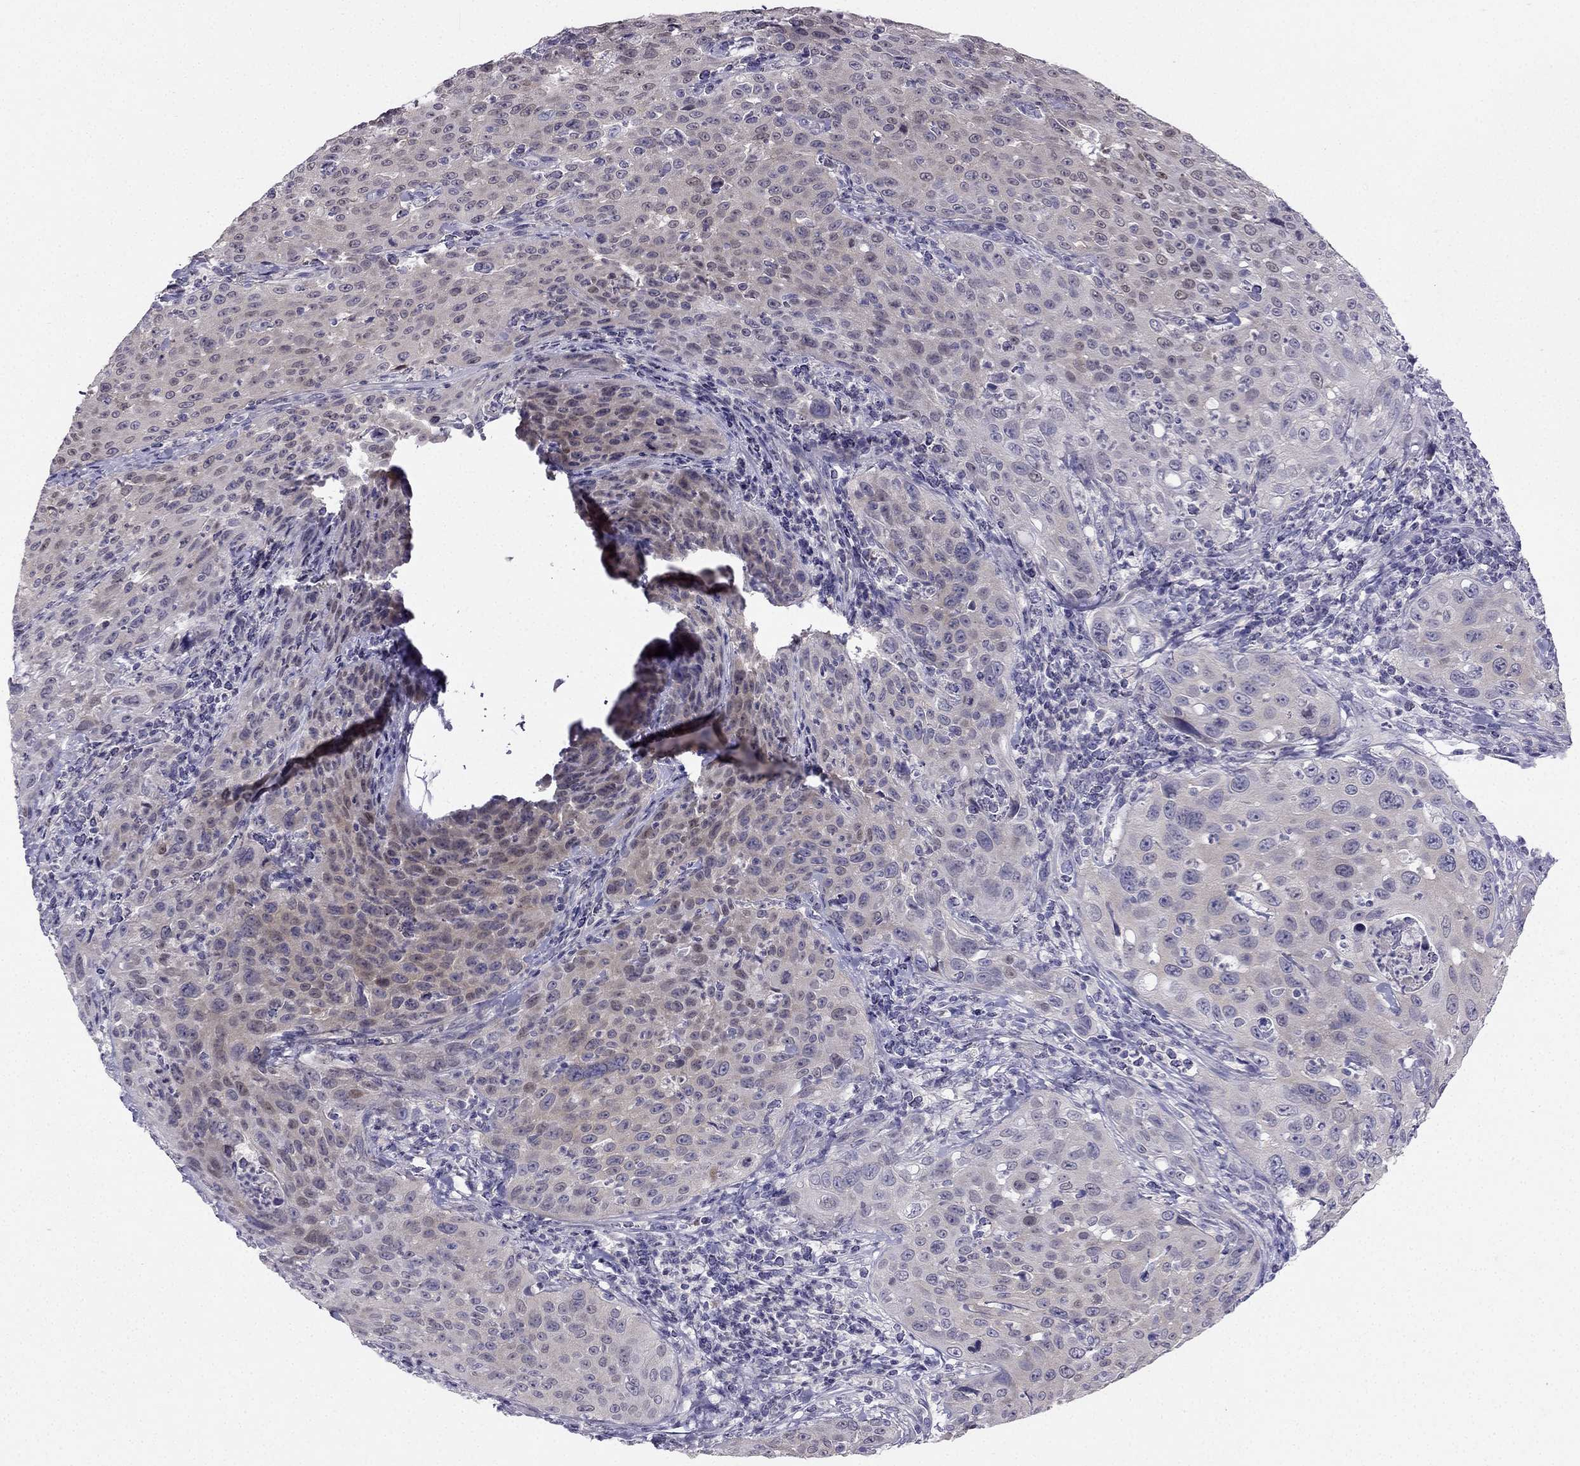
{"staining": {"intensity": "weak", "quantity": "<25%", "location": "nuclear"}, "tissue": "cervical cancer", "cell_type": "Tumor cells", "image_type": "cancer", "snomed": [{"axis": "morphology", "description": "Squamous cell carcinoma, NOS"}, {"axis": "topography", "description": "Cervix"}], "caption": "Human cervical cancer (squamous cell carcinoma) stained for a protein using IHC reveals no expression in tumor cells.", "gene": "RSPH14", "patient": {"sex": "female", "age": 26}}